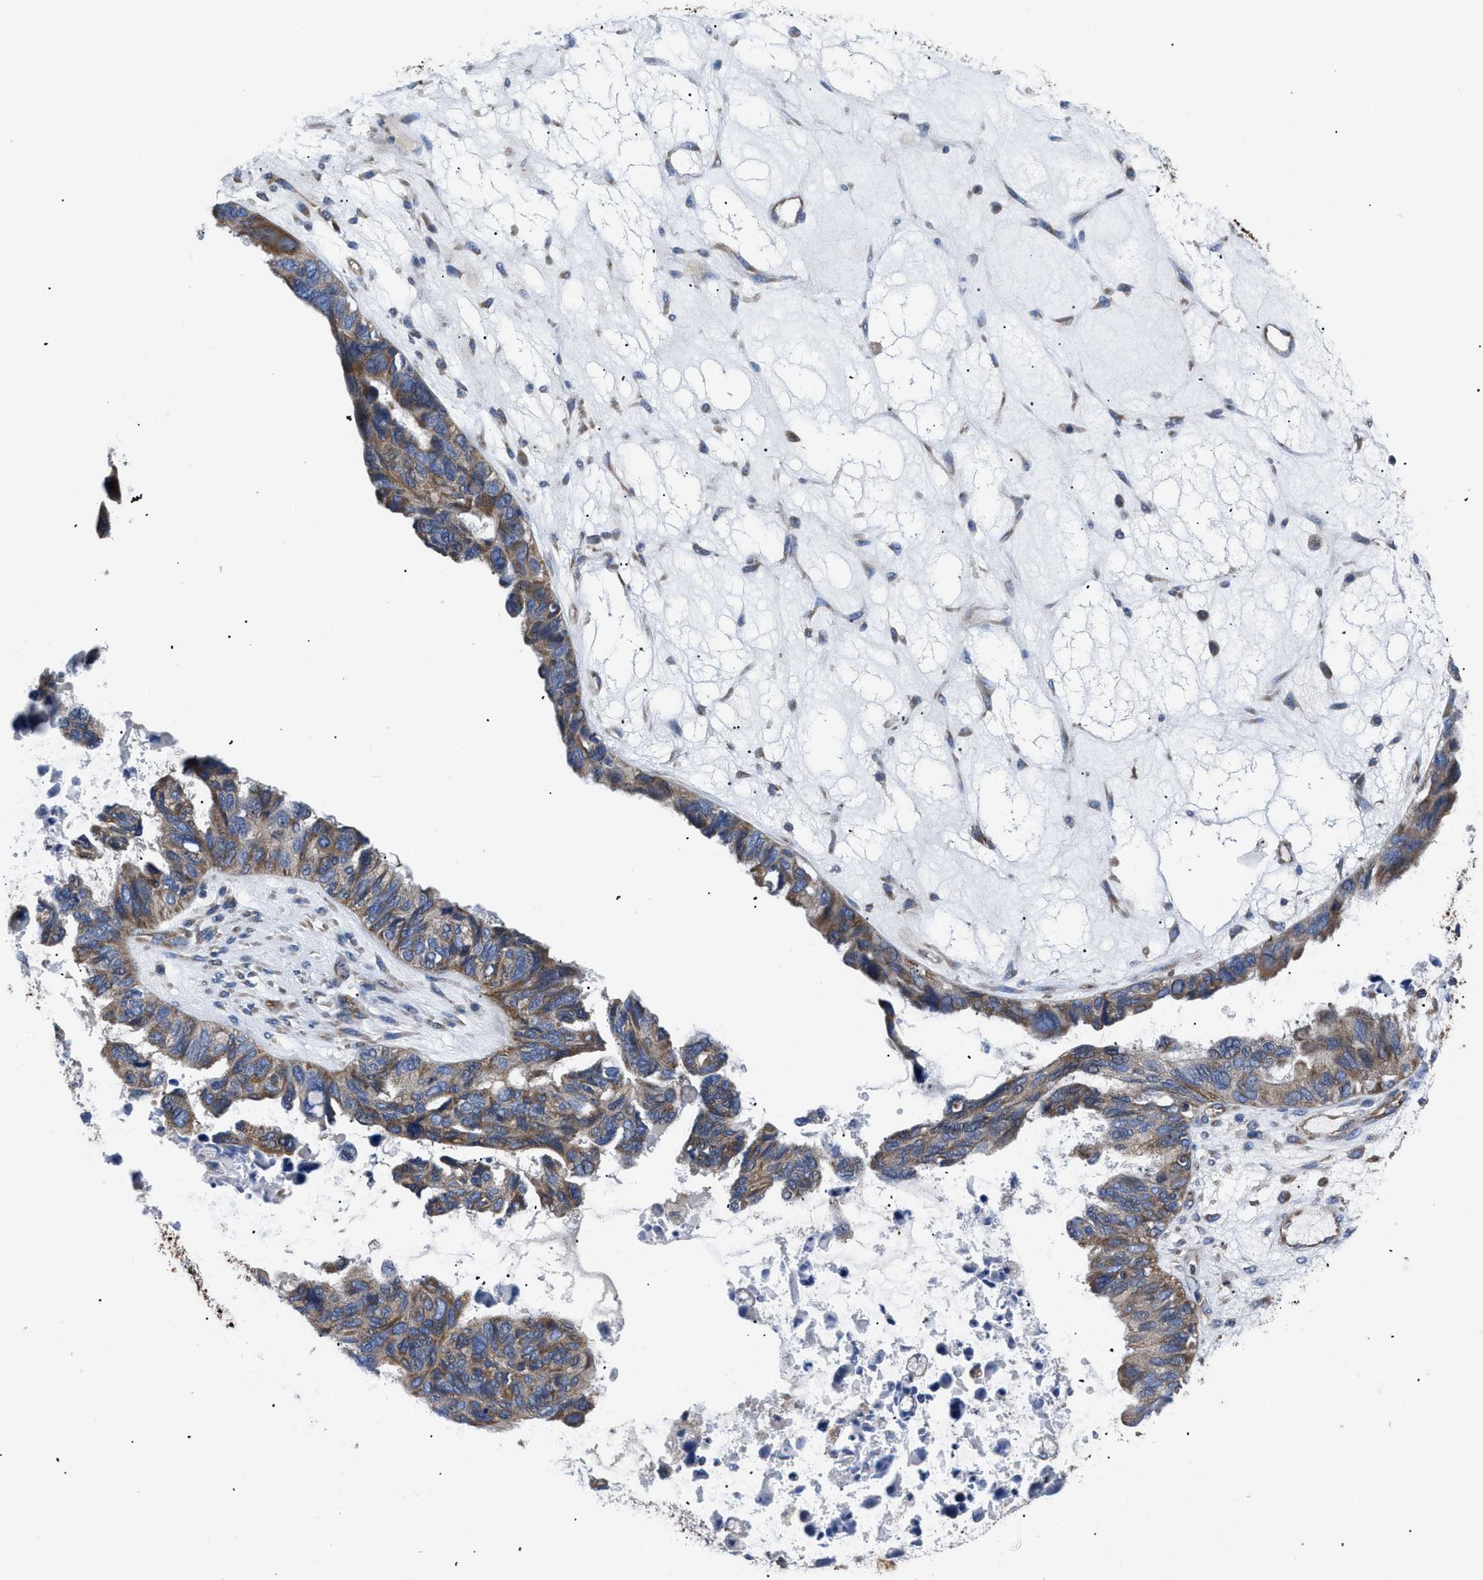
{"staining": {"intensity": "moderate", "quantity": ">75%", "location": "cytoplasmic/membranous"}, "tissue": "ovarian cancer", "cell_type": "Tumor cells", "image_type": "cancer", "snomed": [{"axis": "morphology", "description": "Cystadenocarcinoma, serous, NOS"}, {"axis": "topography", "description": "Ovary"}], "caption": "Moderate cytoplasmic/membranous protein positivity is seen in approximately >75% of tumor cells in ovarian serous cystadenocarcinoma. Nuclei are stained in blue.", "gene": "NT5E", "patient": {"sex": "female", "age": 79}}